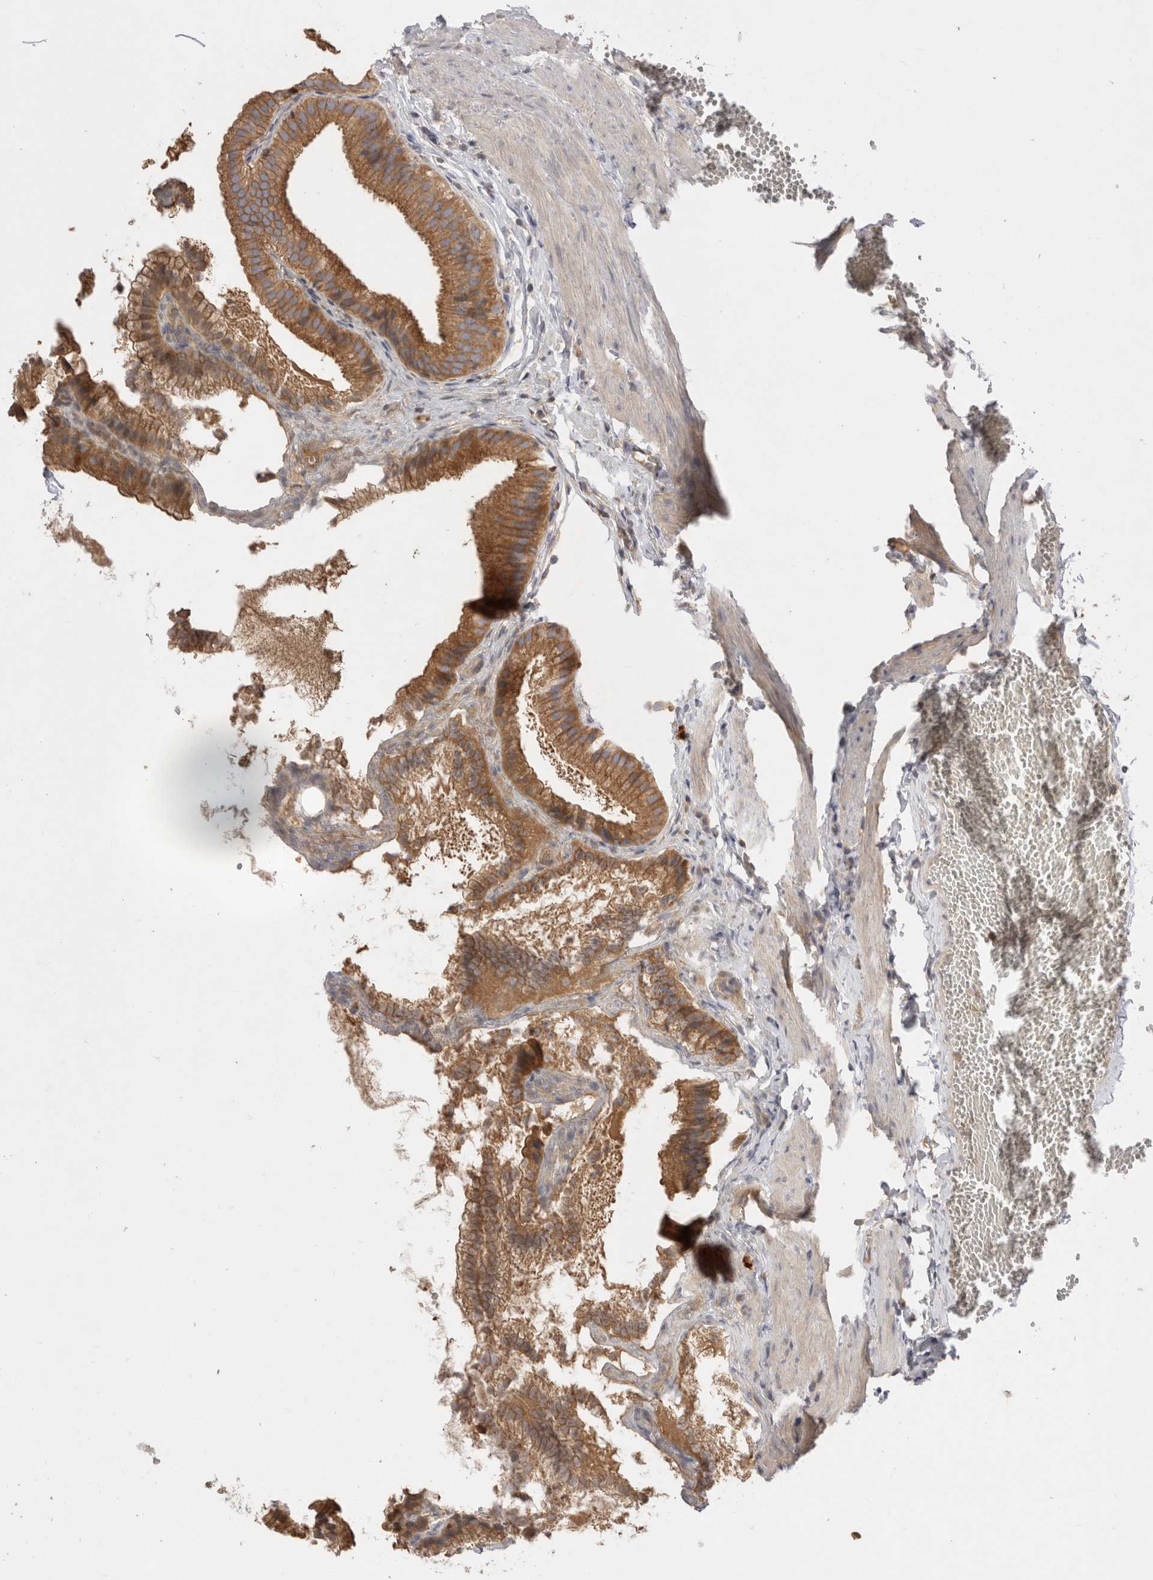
{"staining": {"intensity": "moderate", "quantity": ">75%", "location": "cytoplasmic/membranous"}, "tissue": "gallbladder", "cell_type": "Glandular cells", "image_type": "normal", "snomed": [{"axis": "morphology", "description": "Normal tissue, NOS"}, {"axis": "topography", "description": "Gallbladder"}], "caption": "Protein staining by IHC reveals moderate cytoplasmic/membranous staining in about >75% of glandular cells in normal gallbladder.", "gene": "CHMP6", "patient": {"sex": "male", "age": 38}}